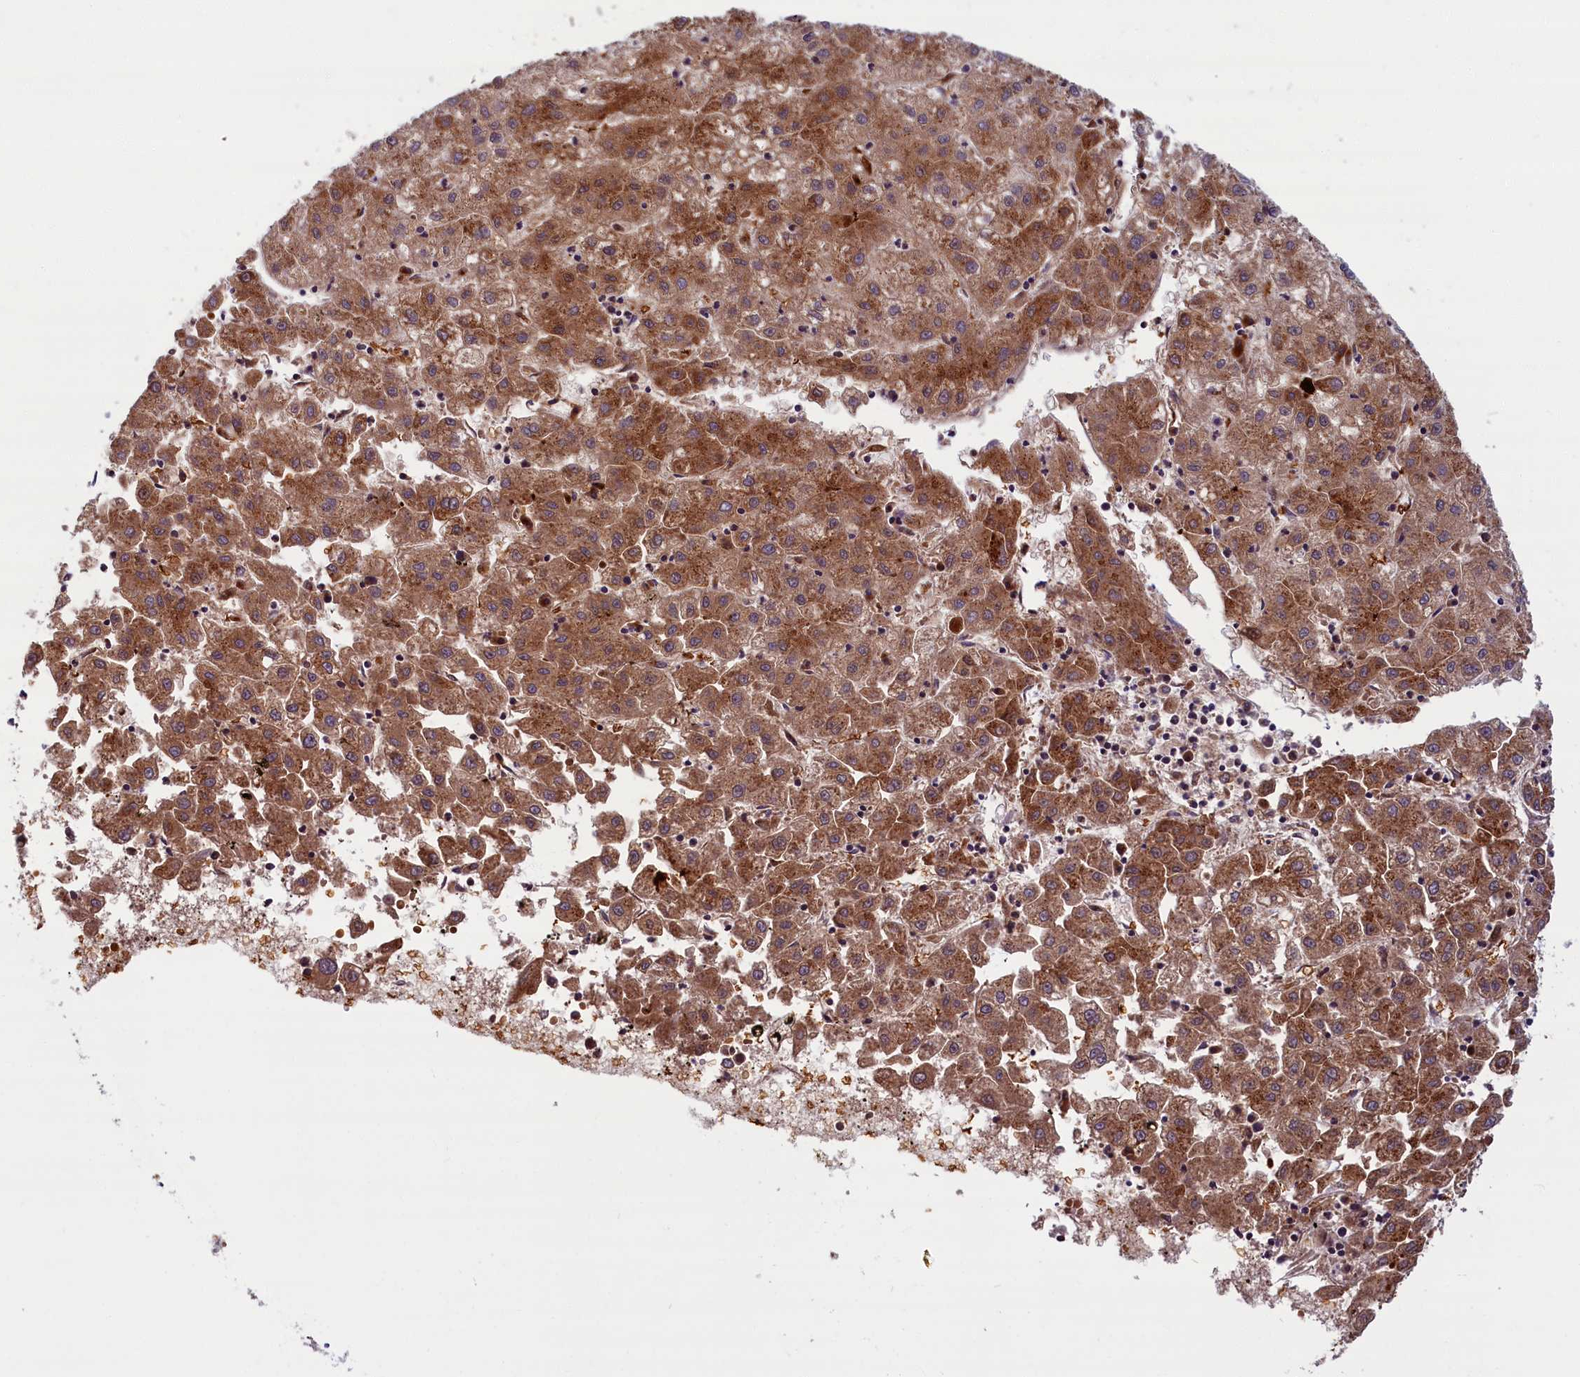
{"staining": {"intensity": "strong", "quantity": ">75%", "location": "cytoplasmic/membranous"}, "tissue": "liver cancer", "cell_type": "Tumor cells", "image_type": "cancer", "snomed": [{"axis": "morphology", "description": "Carcinoma, Hepatocellular, NOS"}, {"axis": "topography", "description": "Liver"}], "caption": "Strong cytoplasmic/membranous staining is identified in approximately >75% of tumor cells in liver hepatocellular carcinoma. The protein is stained brown, and the nuclei are stained in blue (DAB (3,3'-diaminobenzidine) IHC with brightfield microscopy, high magnification).", "gene": "BLVRB", "patient": {"sex": "male", "age": 72}}